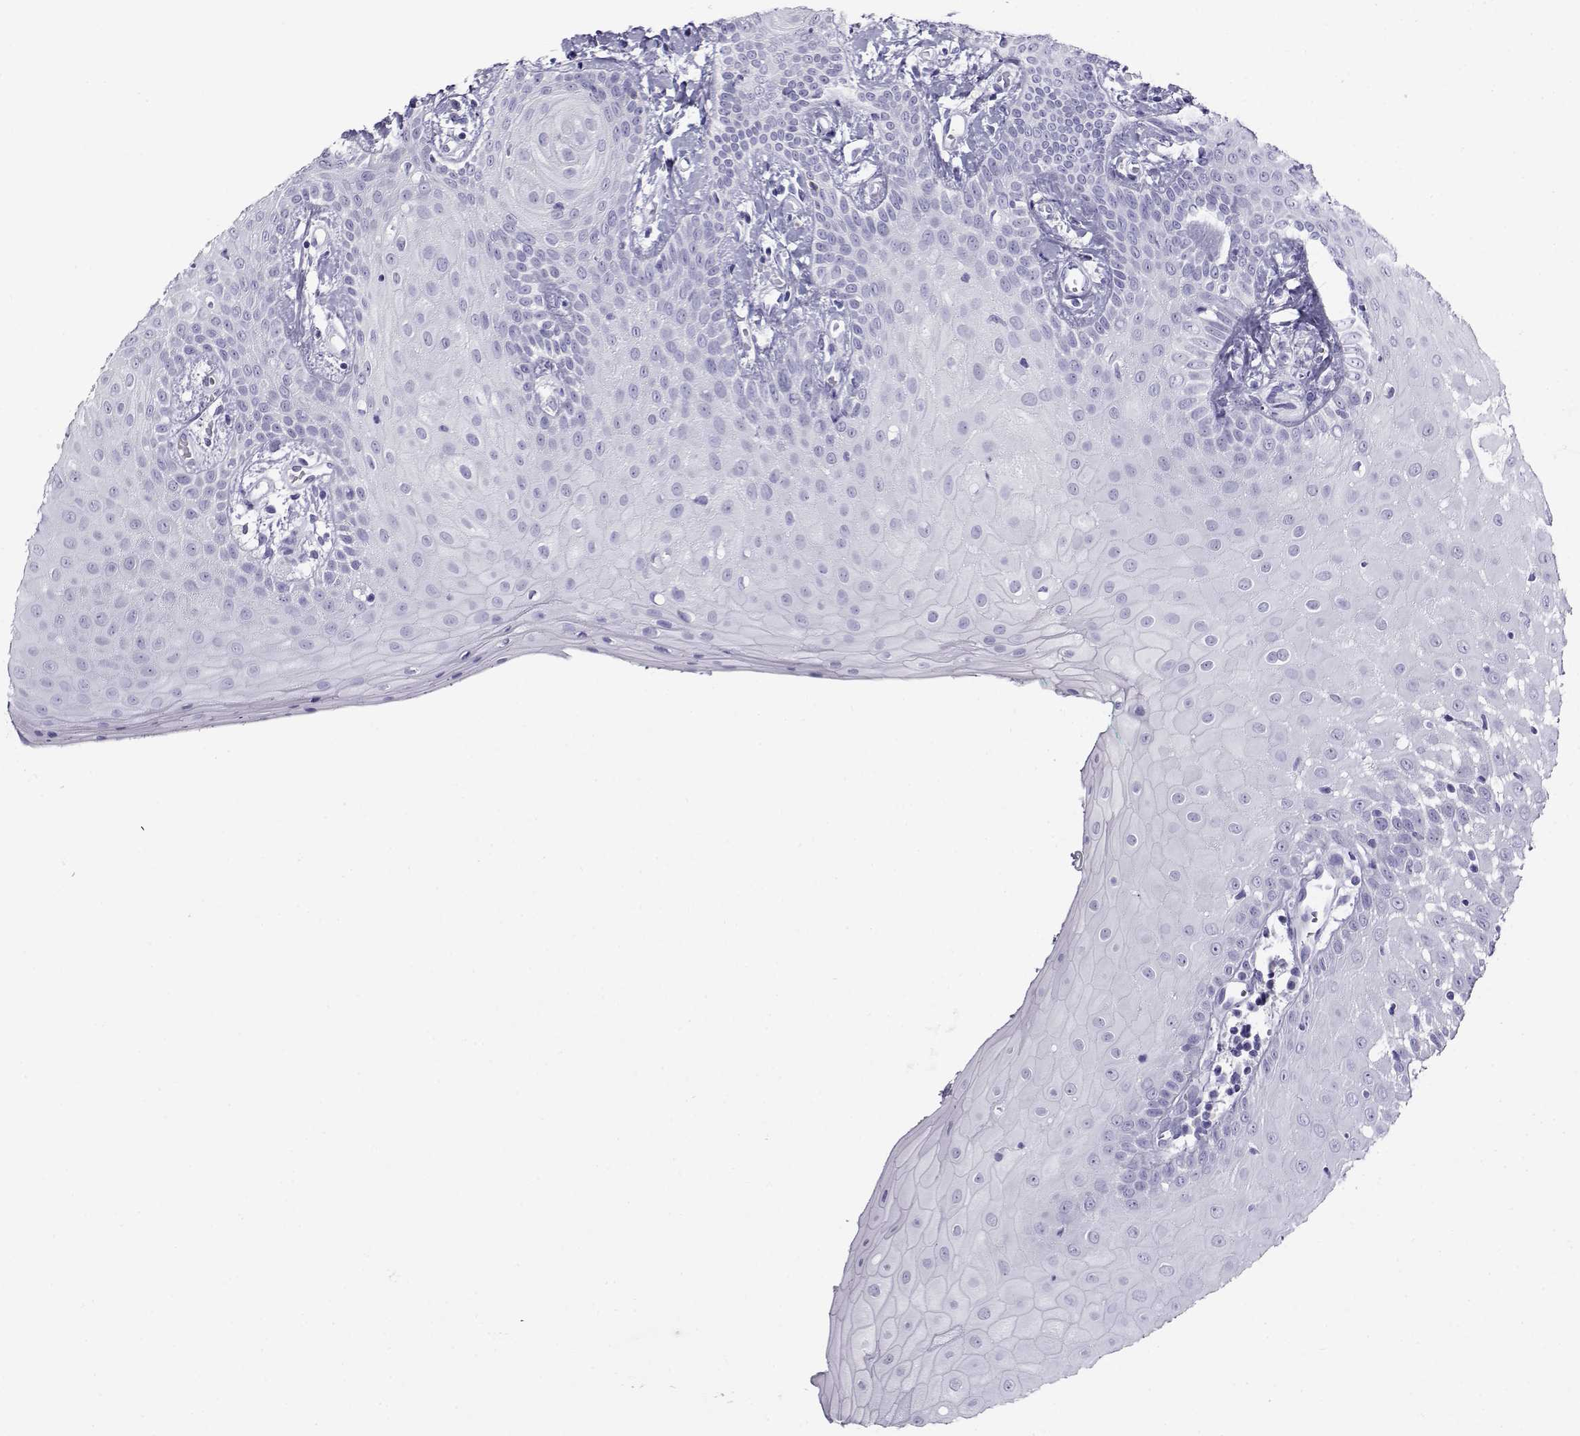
{"staining": {"intensity": "negative", "quantity": "none", "location": "none"}, "tissue": "head and neck cancer", "cell_type": "Tumor cells", "image_type": "cancer", "snomed": [{"axis": "morphology", "description": "Normal tissue, NOS"}, {"axis": "morphology", "description": "Squamous cell carcinoma, NOS"}, {"axis": "topography", "description": "Oral tissue"}, {"axis": "topography", "description": "Salivary gland"}, {"axis": "topography", "description": "Head-Neck"}], "caption": "Head and neck squamous cell carcinoma was stained to show a protein in brown. There is no significant positivity in tumor cells.", "gene": "CABS1", "patient": {"sex": "female", "age": 62}}